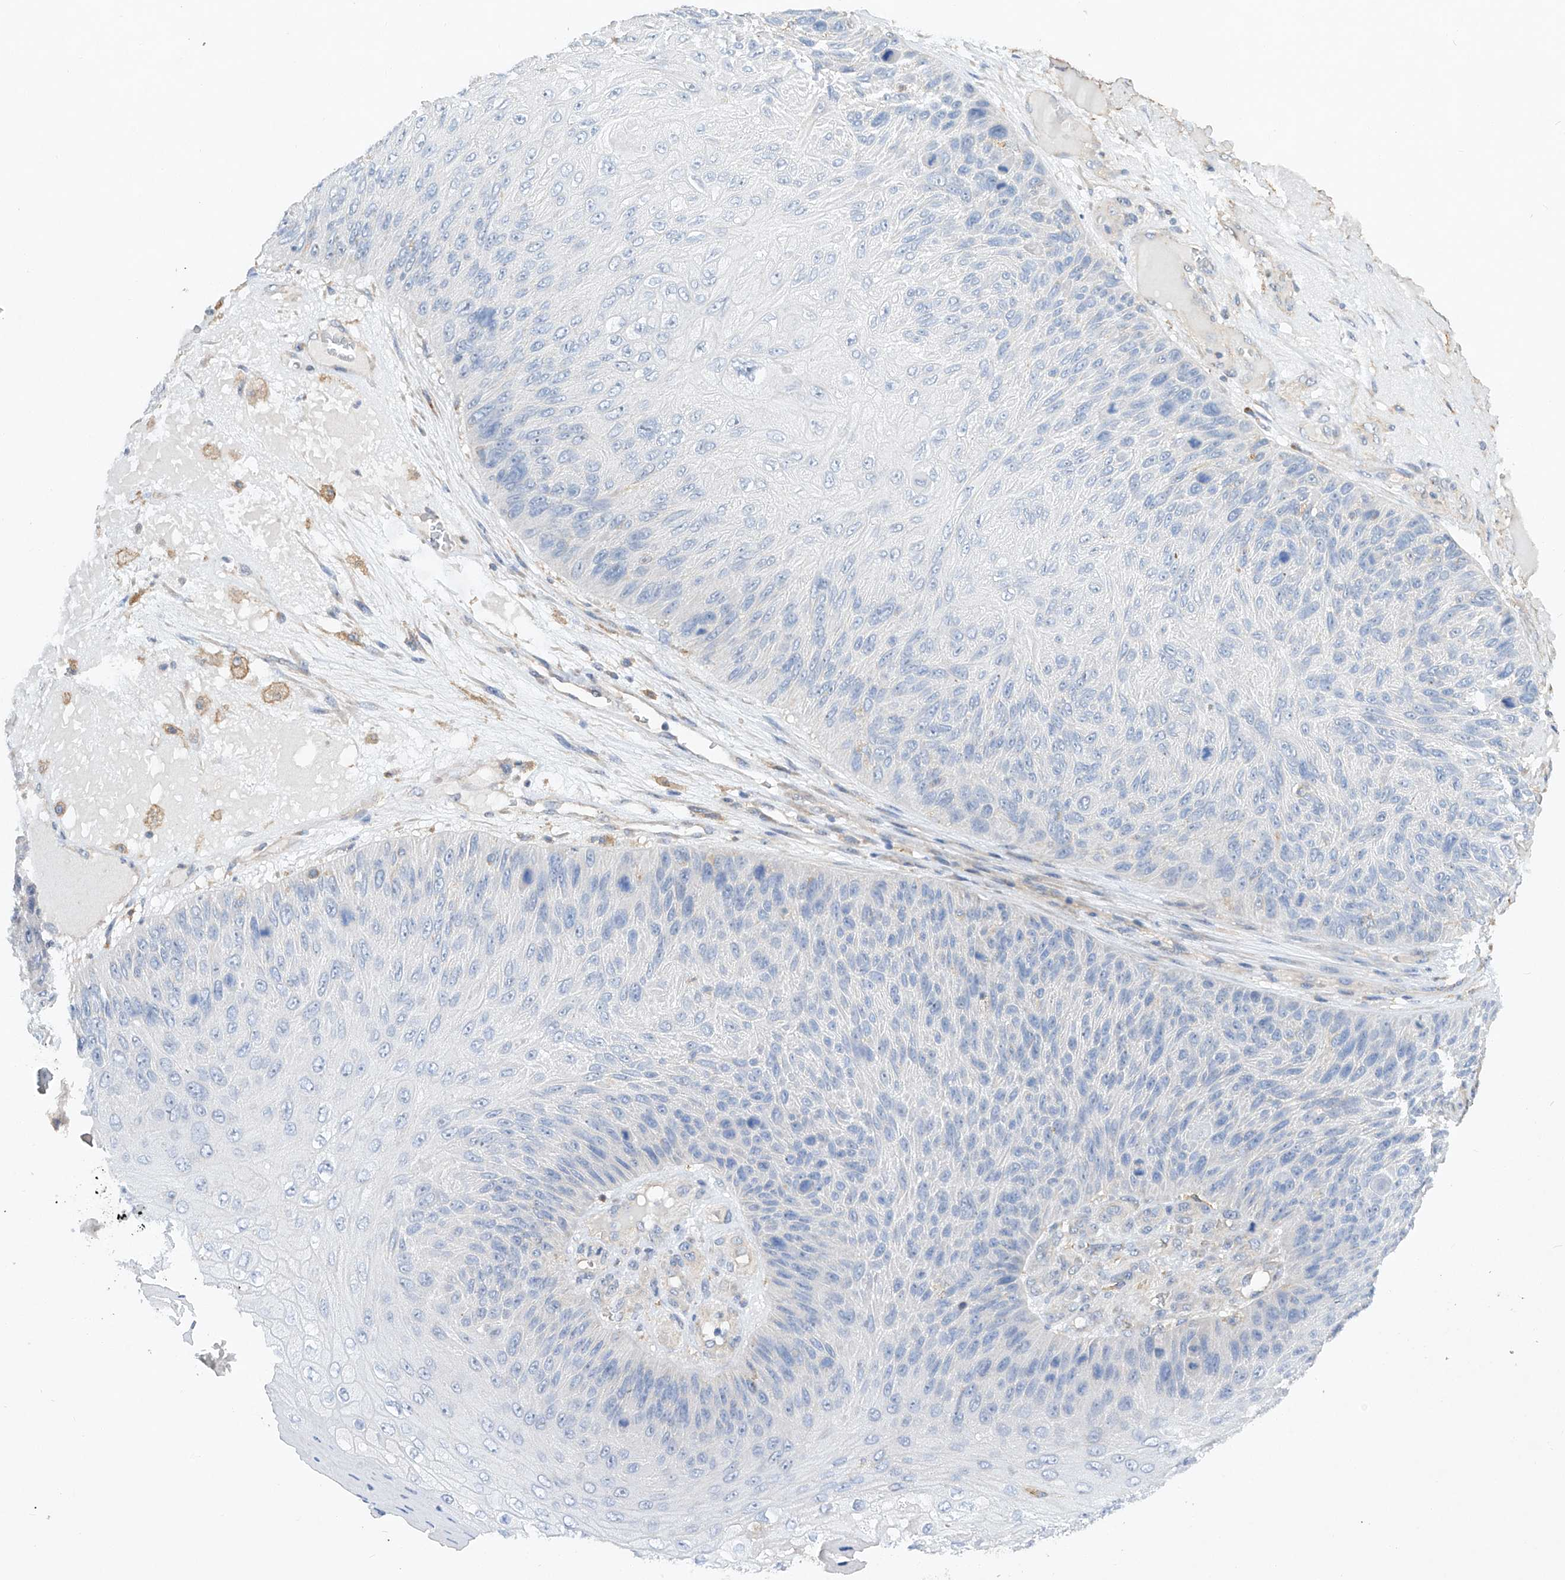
{"staining": {"intensity": "negative", "quantity": "none", "location": "none"}, "tissue": "skin cancer", "cell_type": "Tumor cells", "image_type": "cancer", "snomed": [{"axis": "morphology", "description": "Squamous cell carcinoma, NOS"}, {"axis": "topography", "description": "Skin"}], "caption": "Immunohistochemistry photomicrograph of neoplastic tissue: human squamous cell carcinoma (skin) stained with DAB reveals no significant protein positivity in tumor cells.", "gene": "AMD1", "patient": {"sex": "female", "age": 88}}